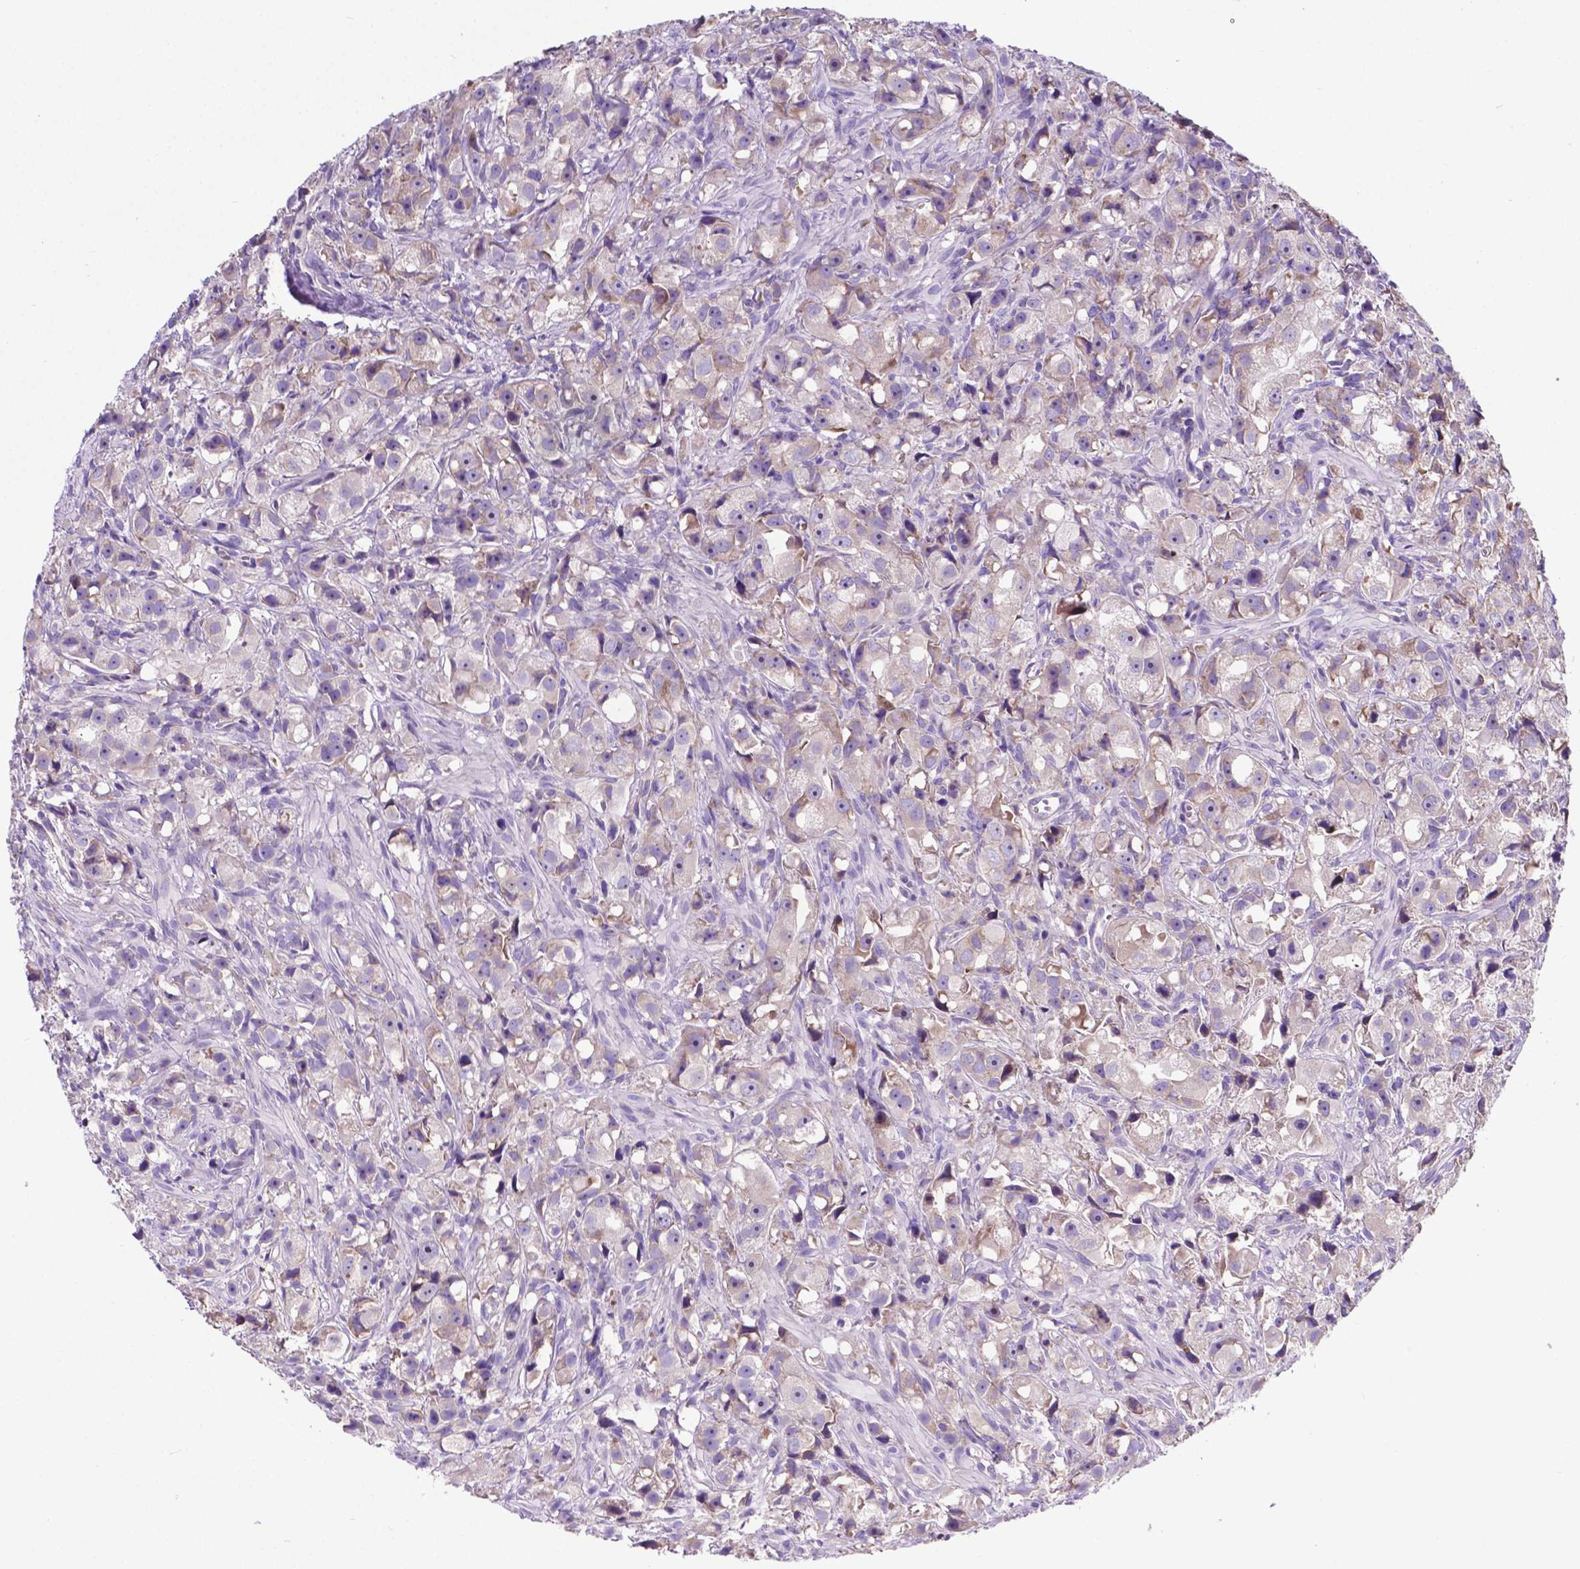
{"staining": {"intensity": "weak", "quantity": ">75%", "location": "cytoplasmic/membranous"}, "tissue": "prostate cancer", "cell_type": "Tumor cells", "image_type": "cancer", "snomed": [{"axis": "morphology", "description": "Adenocarcinoma, High grade"}, {"axis": "topography", "description": "Prostate"}], "caption": "Adenocarcinoma (high-grade) (prostate) tissue shows weak cytoplasmic/membranous expression in about >75% of tumor cells", "gene": "RPL6", "patient": {"sex": "male", "age": 75}}